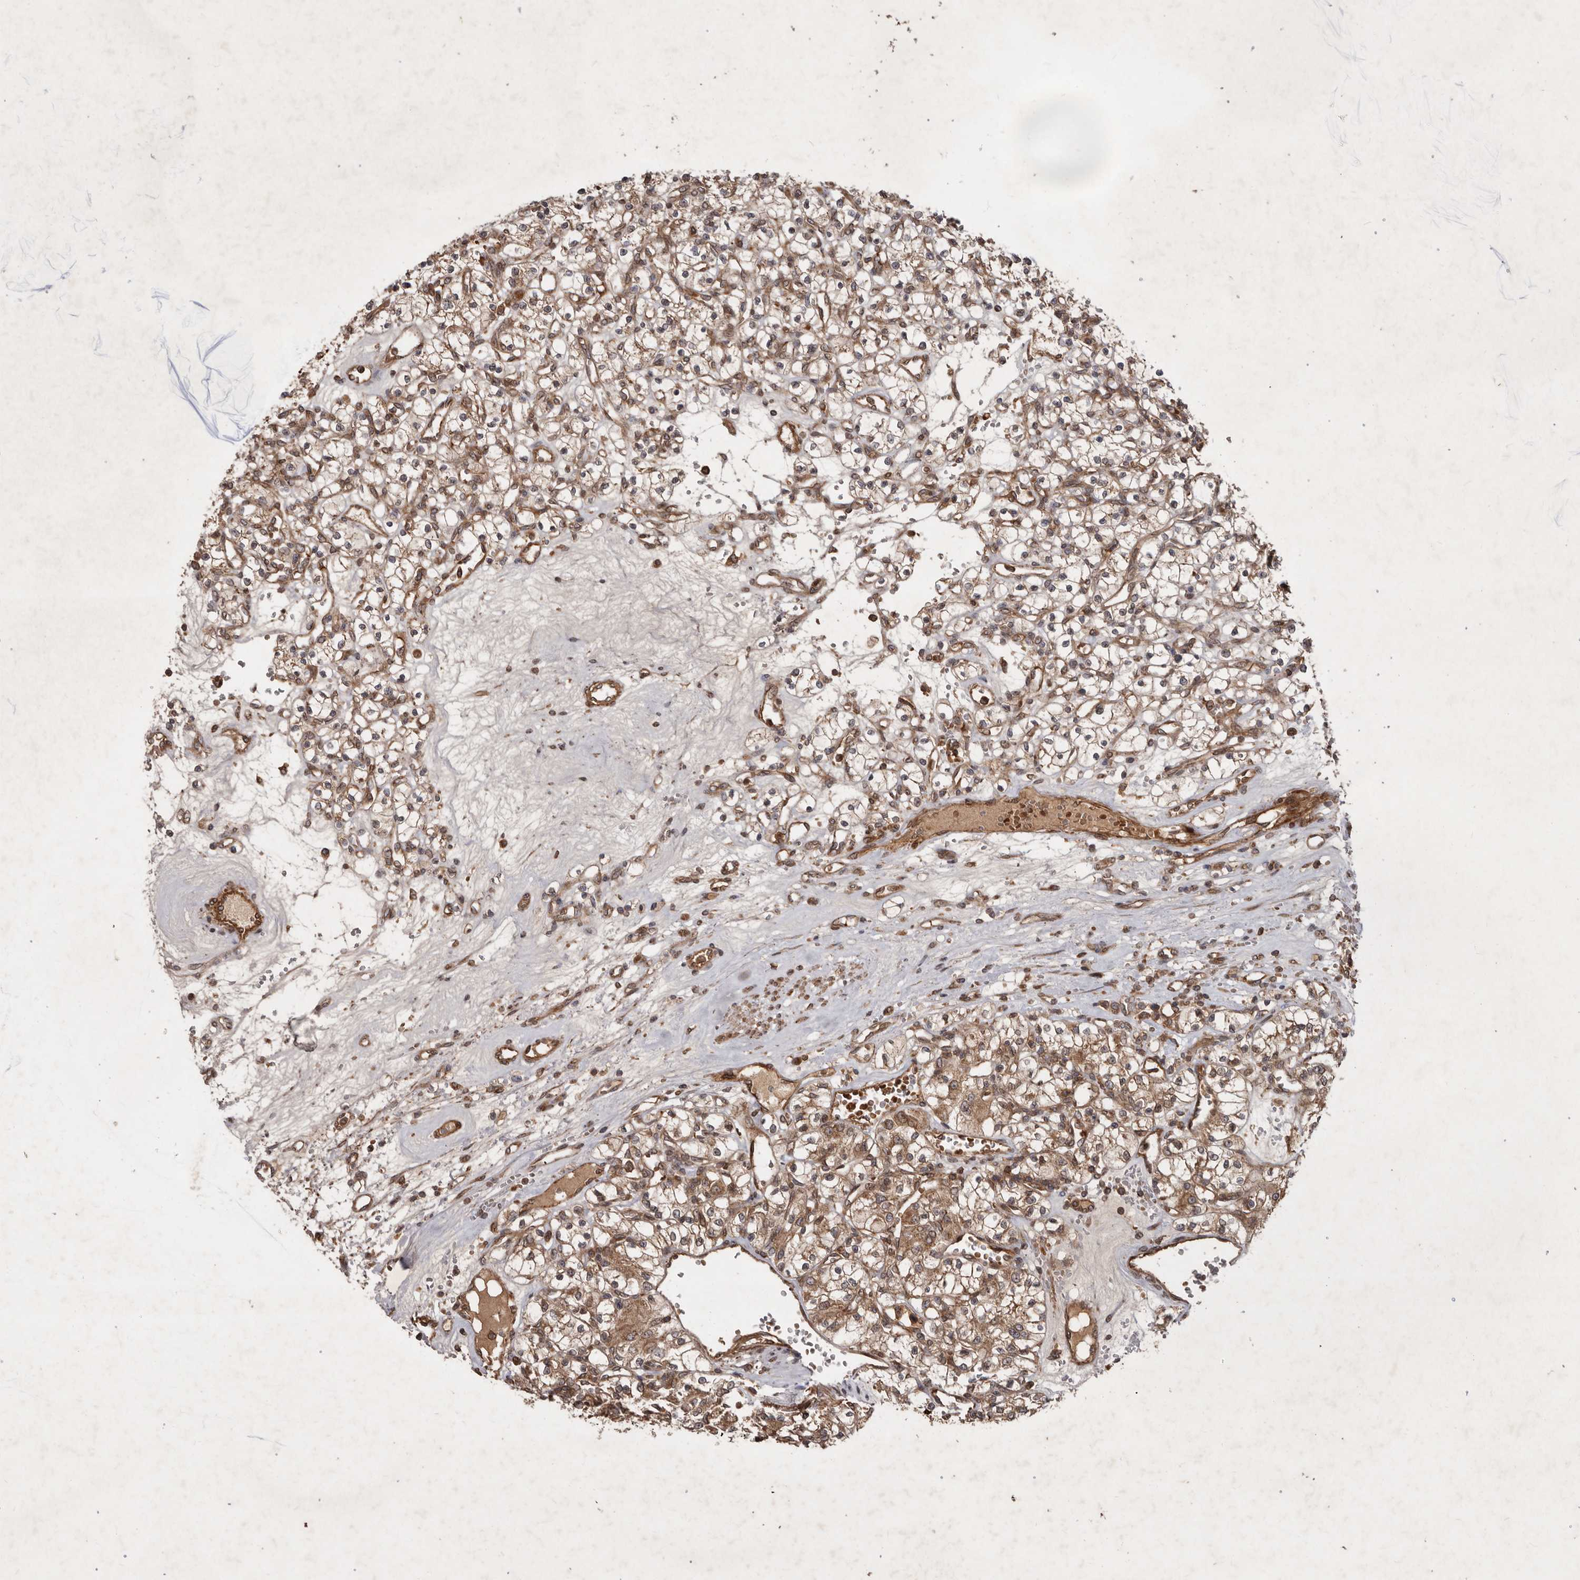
{"staining": {"intensity": "moderate", "quantity": ">75%", "location": "cytoplasmic/membranous"}, "tissue": "renal cancer", "cell_type": "Tumor cells", "image_type": "cancer", "snomed": [{"axis": "morphology", "description": "Adenocarcinoma, NOS"}, {"axis": "topography", "description": "Kidney"}], "caption": "Adenocarcinoma (renal) was stained to show a protein in brown. There is medium levels of moderate cytoplasmic/membranous expression in about >75% of tumor cells.", "gene": "STK36", "patient": {"sex": "female", "age": 59}}